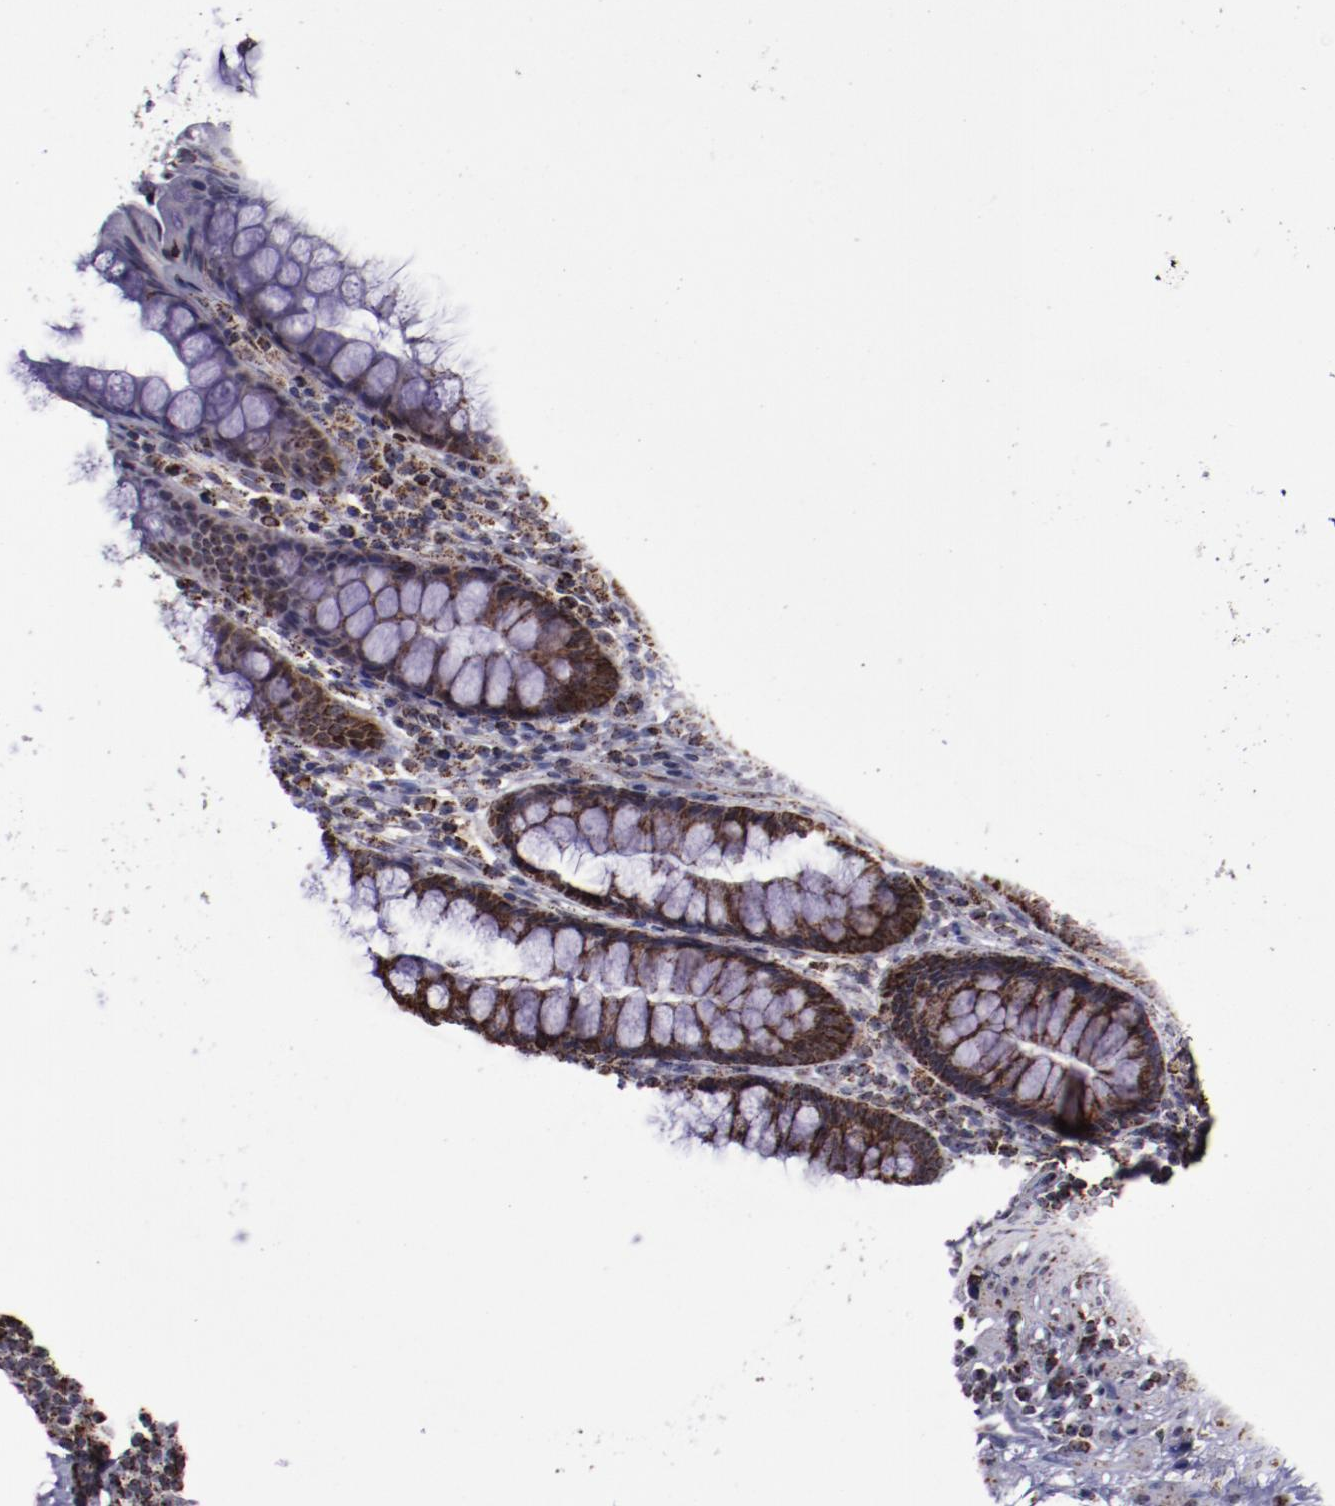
{"staining": {"intensity": "strong", "quantity": ">75%", "location": "cytoplasmic/membranous"}, "tissue": "rectum", "cell_type": "Glandular cells", "image_type": "normal", "snomed": [{"axis": "morphology", "description": "Normal tissue, NOS"}, {"axis": "topography", "description": "Rectum"}], "caption": "Benign rectum reveals strong cytoplasmic/membranous expression in approximately >75% of glandular cells, visualized by immunohistochemistry. Immunohistochemistry (ihc) stains the protein of interest in brown and the nuclei are stained blue.", "gene": "LONP1", "patient": {"sex": "male", "age": 92}}